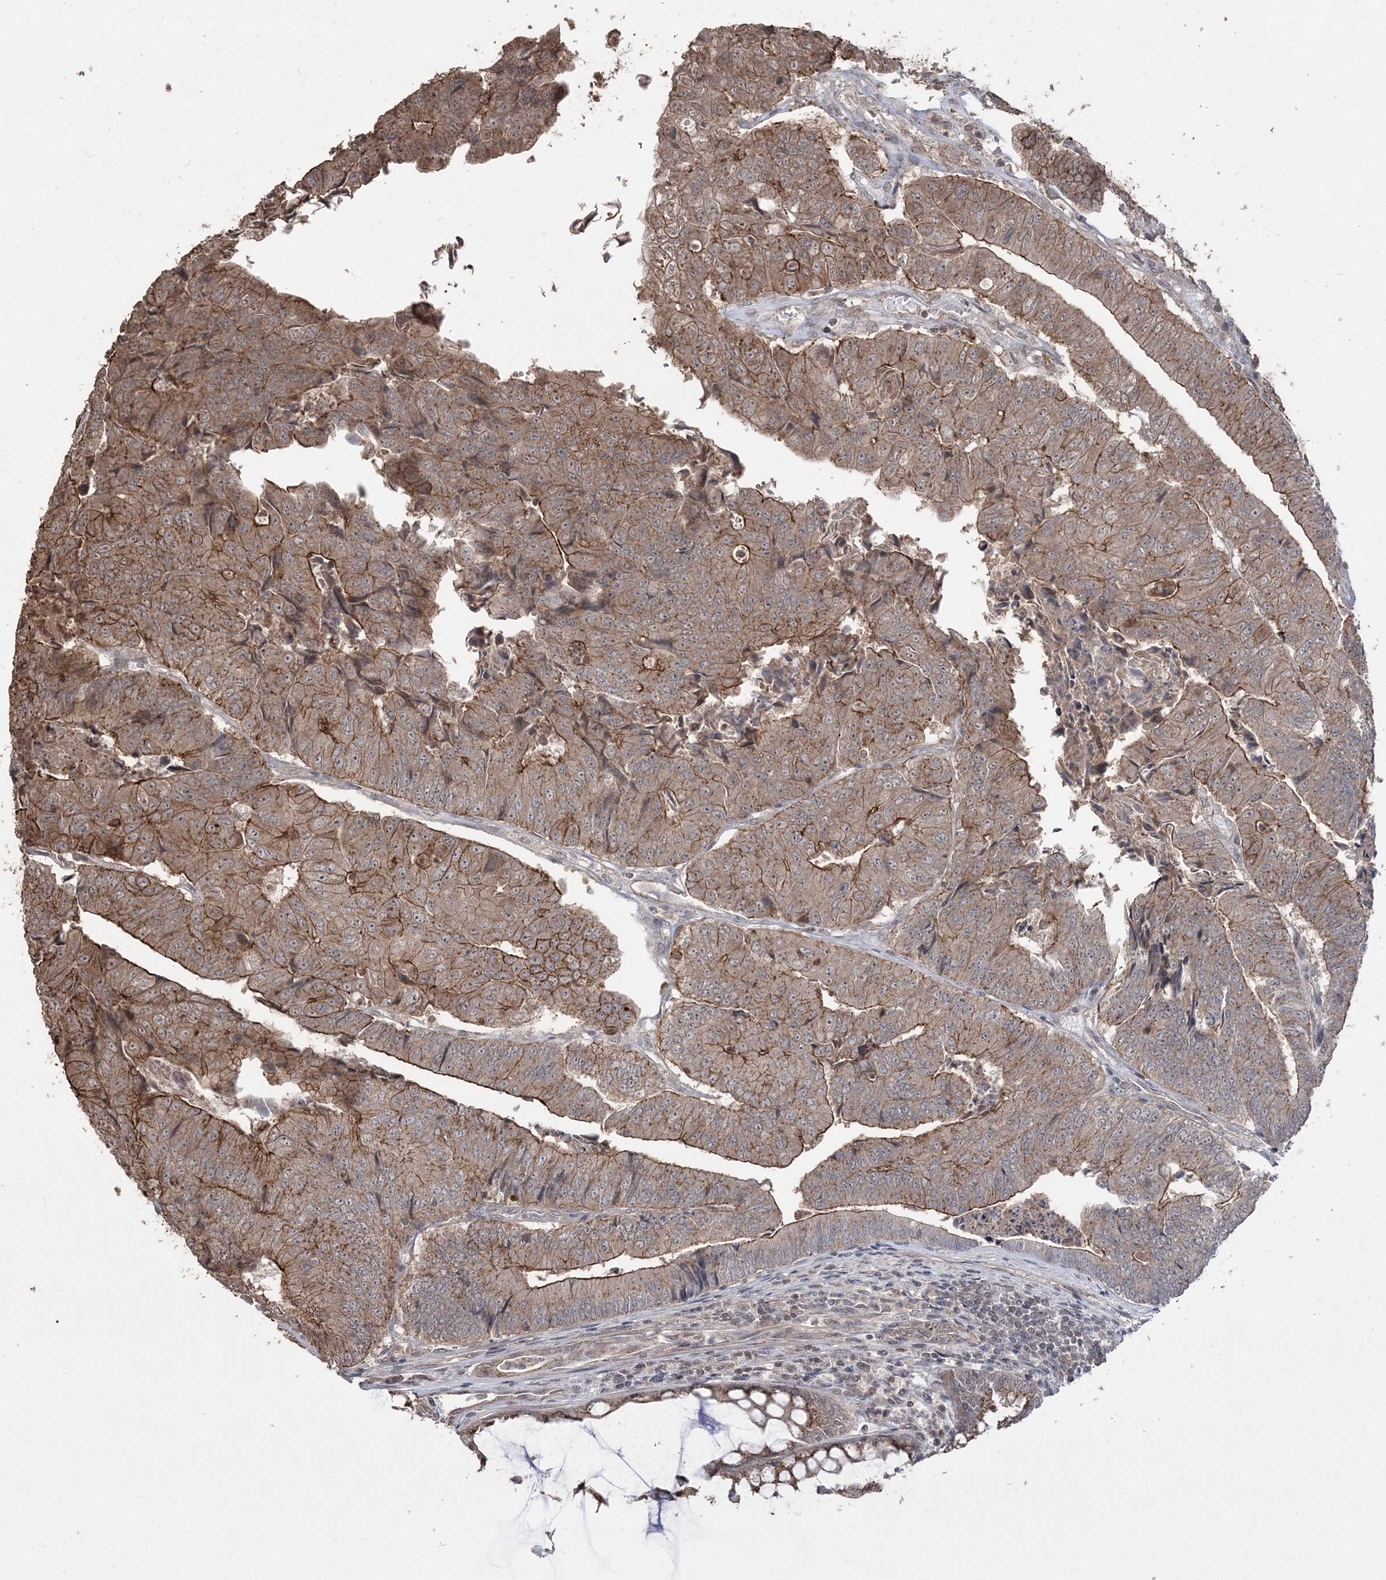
{"staining": {"intensity": "moderate", "quantity": ">75%", "location": "cytoplasmic/membranous"}, "tissue": "colorectal cancer", "cell_type": "Tumor cells", "image_type": "cancer", "snomed": [{"axis": "morphology", "description": "Adenocarcinoma, NOS"}, {"axis": "topography", "description": "Colon"}], "caption": "Colorectal adenocarcinoma stained for a protein (brown) exhibits moderate cytoplasmic/membranous positive expression in approximately >75% of tumor cells.", "gene": "EHHADH", "patient": {"sex": "female", "age": 67}}